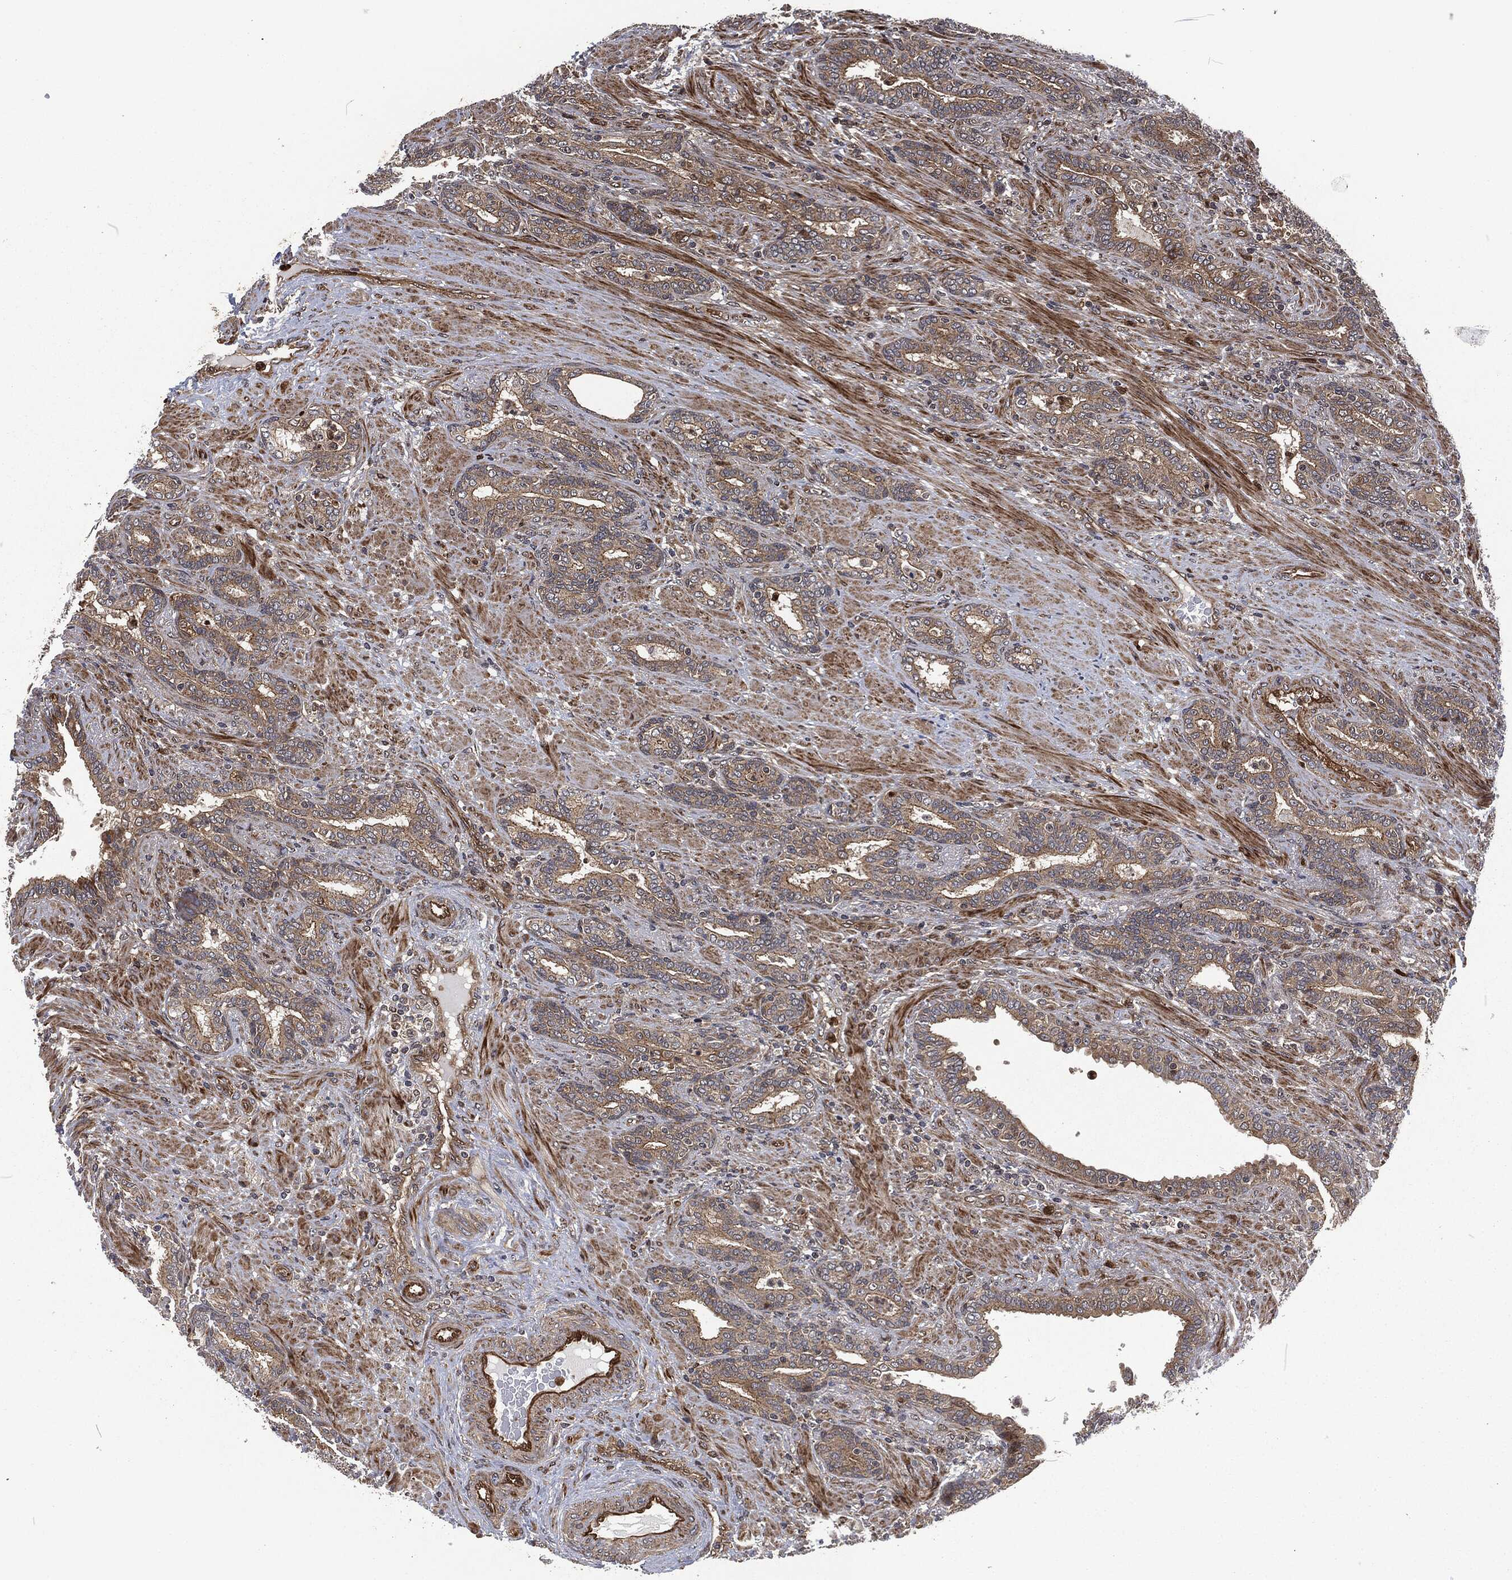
{"staining": {"intensity": "weak", "quantity": ">75%", "location": "cytoplasmic/membranous"}, "tissue": "prostate cancer", "cell_type": "Tumor cells", "image_type": "cancer", "snomed": [{"axis": "morphology", "description": "Adenocarcinoma, Low grade"}, {"axis": "topography", "description": "Prostate"}], "caption": "Protein expression analysis of prostate cancer (low-grade adenocarcinoma) displays weak cytoplasmic/membranous positivity in approximately >75% of tumor cells.", "gene": "CMPK2", "patient": {"sex": "male", "age": 68}}